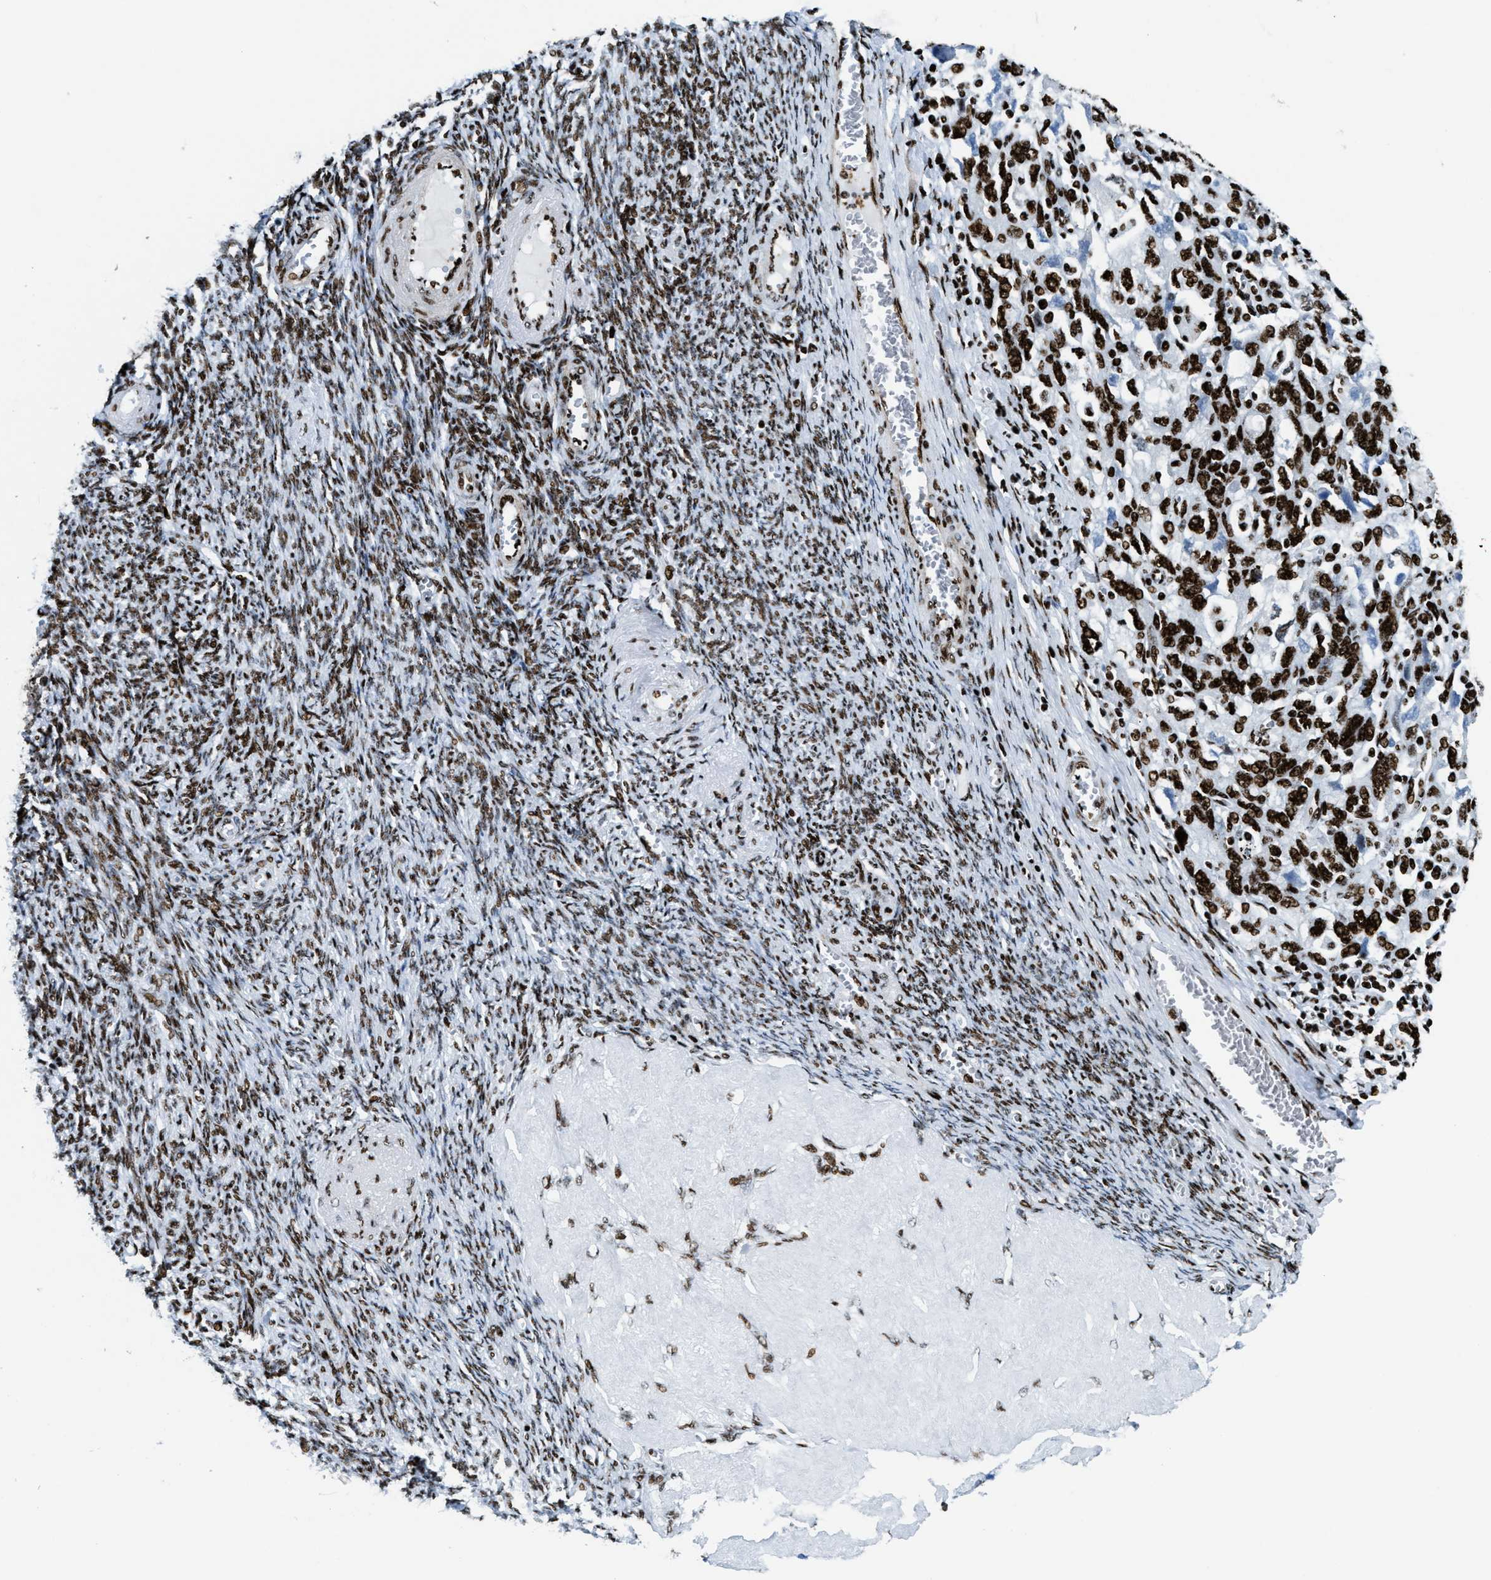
{"staining": {"intensity": "strong", "quantity": ">75%", "location": "nuclear"}, "tissue": "ovarian cancer", "cell_type": "Tumor cells", "image_type": "cancer", "snomed": [{"axis": "morphology", "description": "Carcinoma, NOS"}, {"axis": "morphology", "description": "Cystadenocarcinoma, serous, NOS"}, {"axis": "topography", "description": "Ovary"}], "caption": "Immunohistochemistry micrograph of human ovarian cancer (carcinoma) stained for a protein (brown), which reveals high levels of strong nuclear staining in approximately >75% of tumor cells.", "gene": "NONO", "patient": {"sex": "female", "age": 69}}